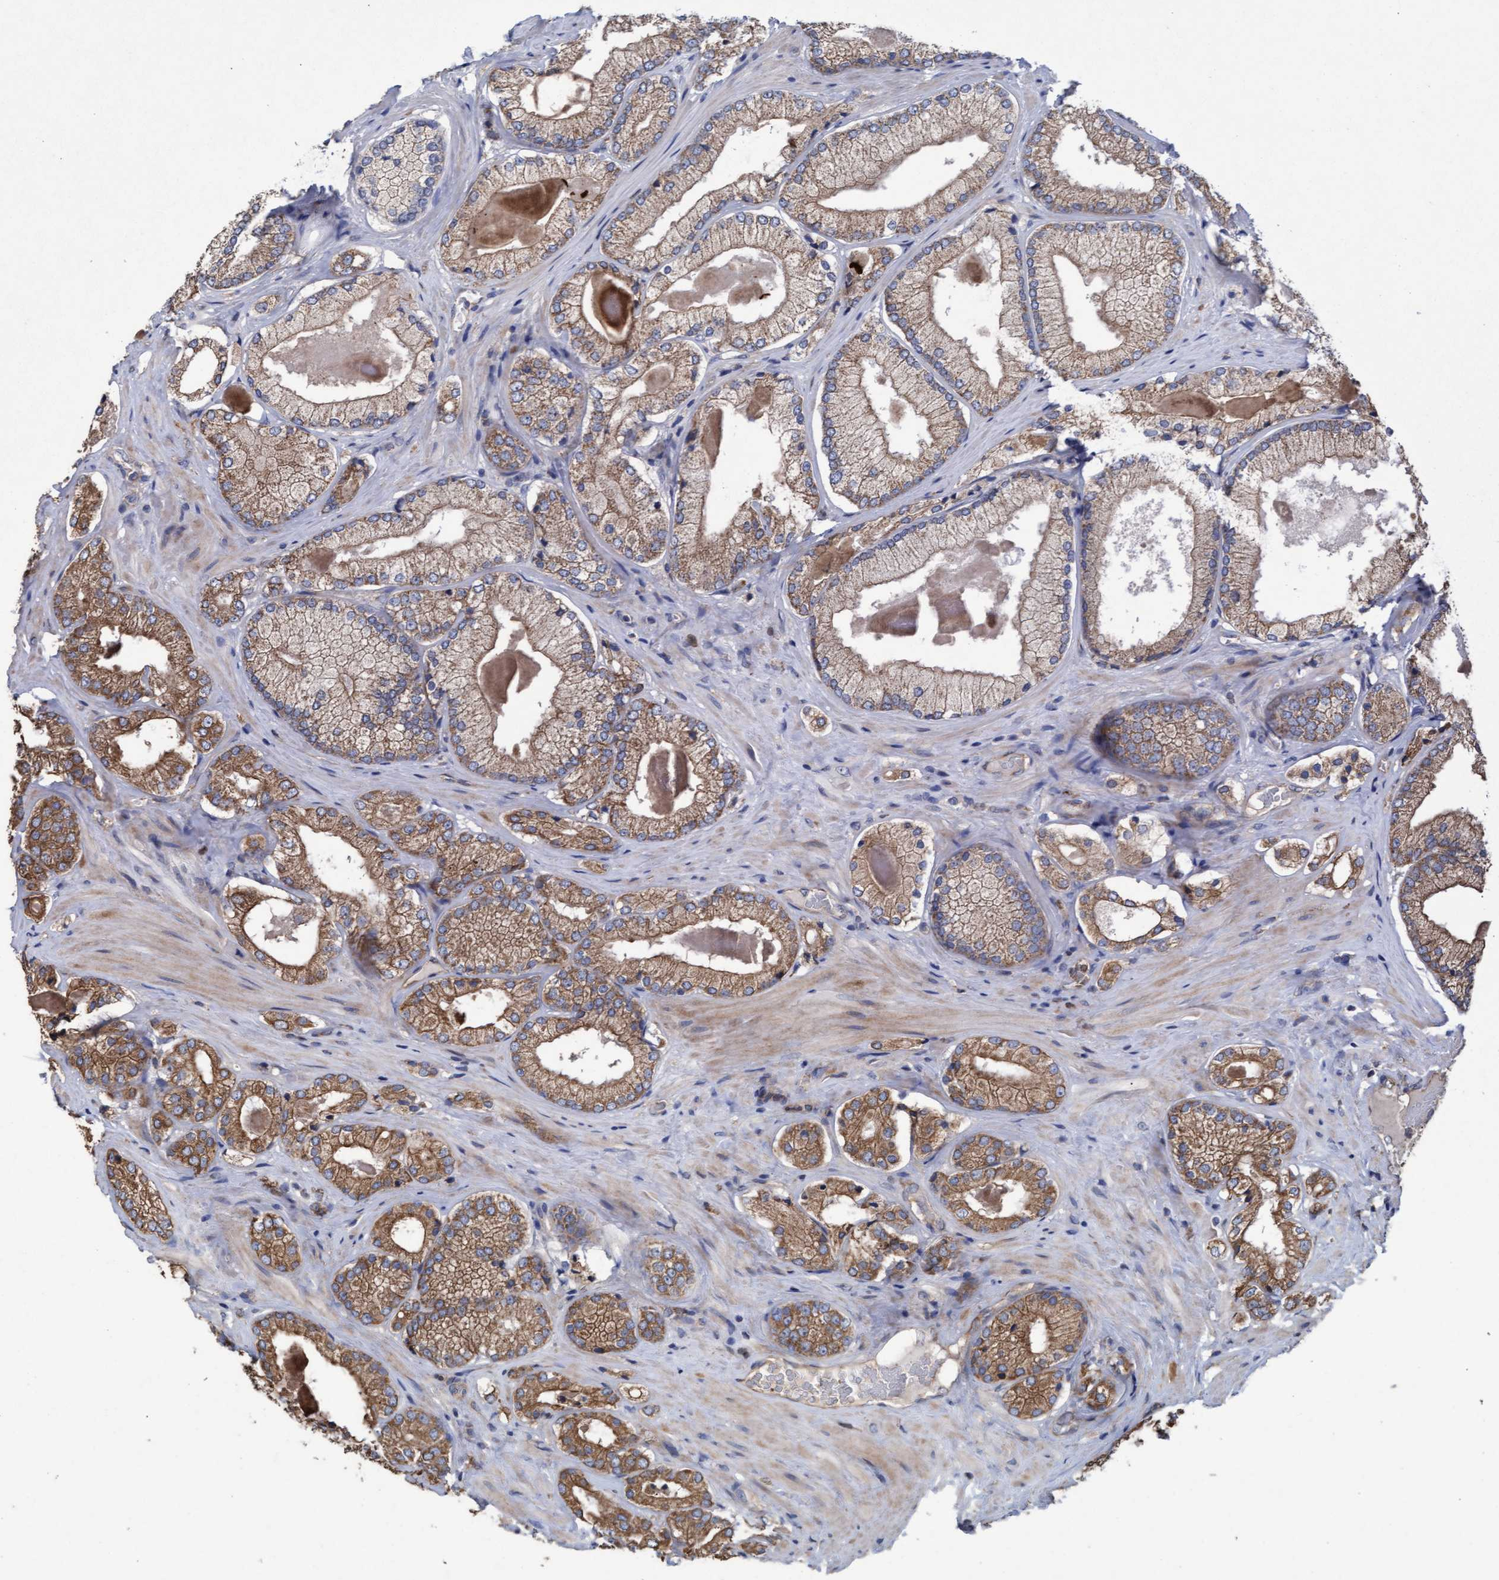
{"staining": {"intensity": "moderate", "quantity": ">75%", "location": "cytoplasmic/membranous"}, "tissue": "prostate cancer", "cell_type": "Tumor cells", "image_type": "cancer", "snomed": [{"axis": "morphology", "description": "Adenocarcinoma, Low grade"}, {"axis": "topography", "description": "Prostate"}], "caption": "DAB (3,3'-diaminobenzidine) immunohistochemical staining of human prostate cancer (low-grade adenocarcinoma) exhibits moderate cytoplasmic/membranous protein positivity in approximately >75% of tumor cells. (Brightfield microscopy of DAB IHC at high magnification).", "gene": "MRPL38", "patient": {"sex": "male", "age": 65}}